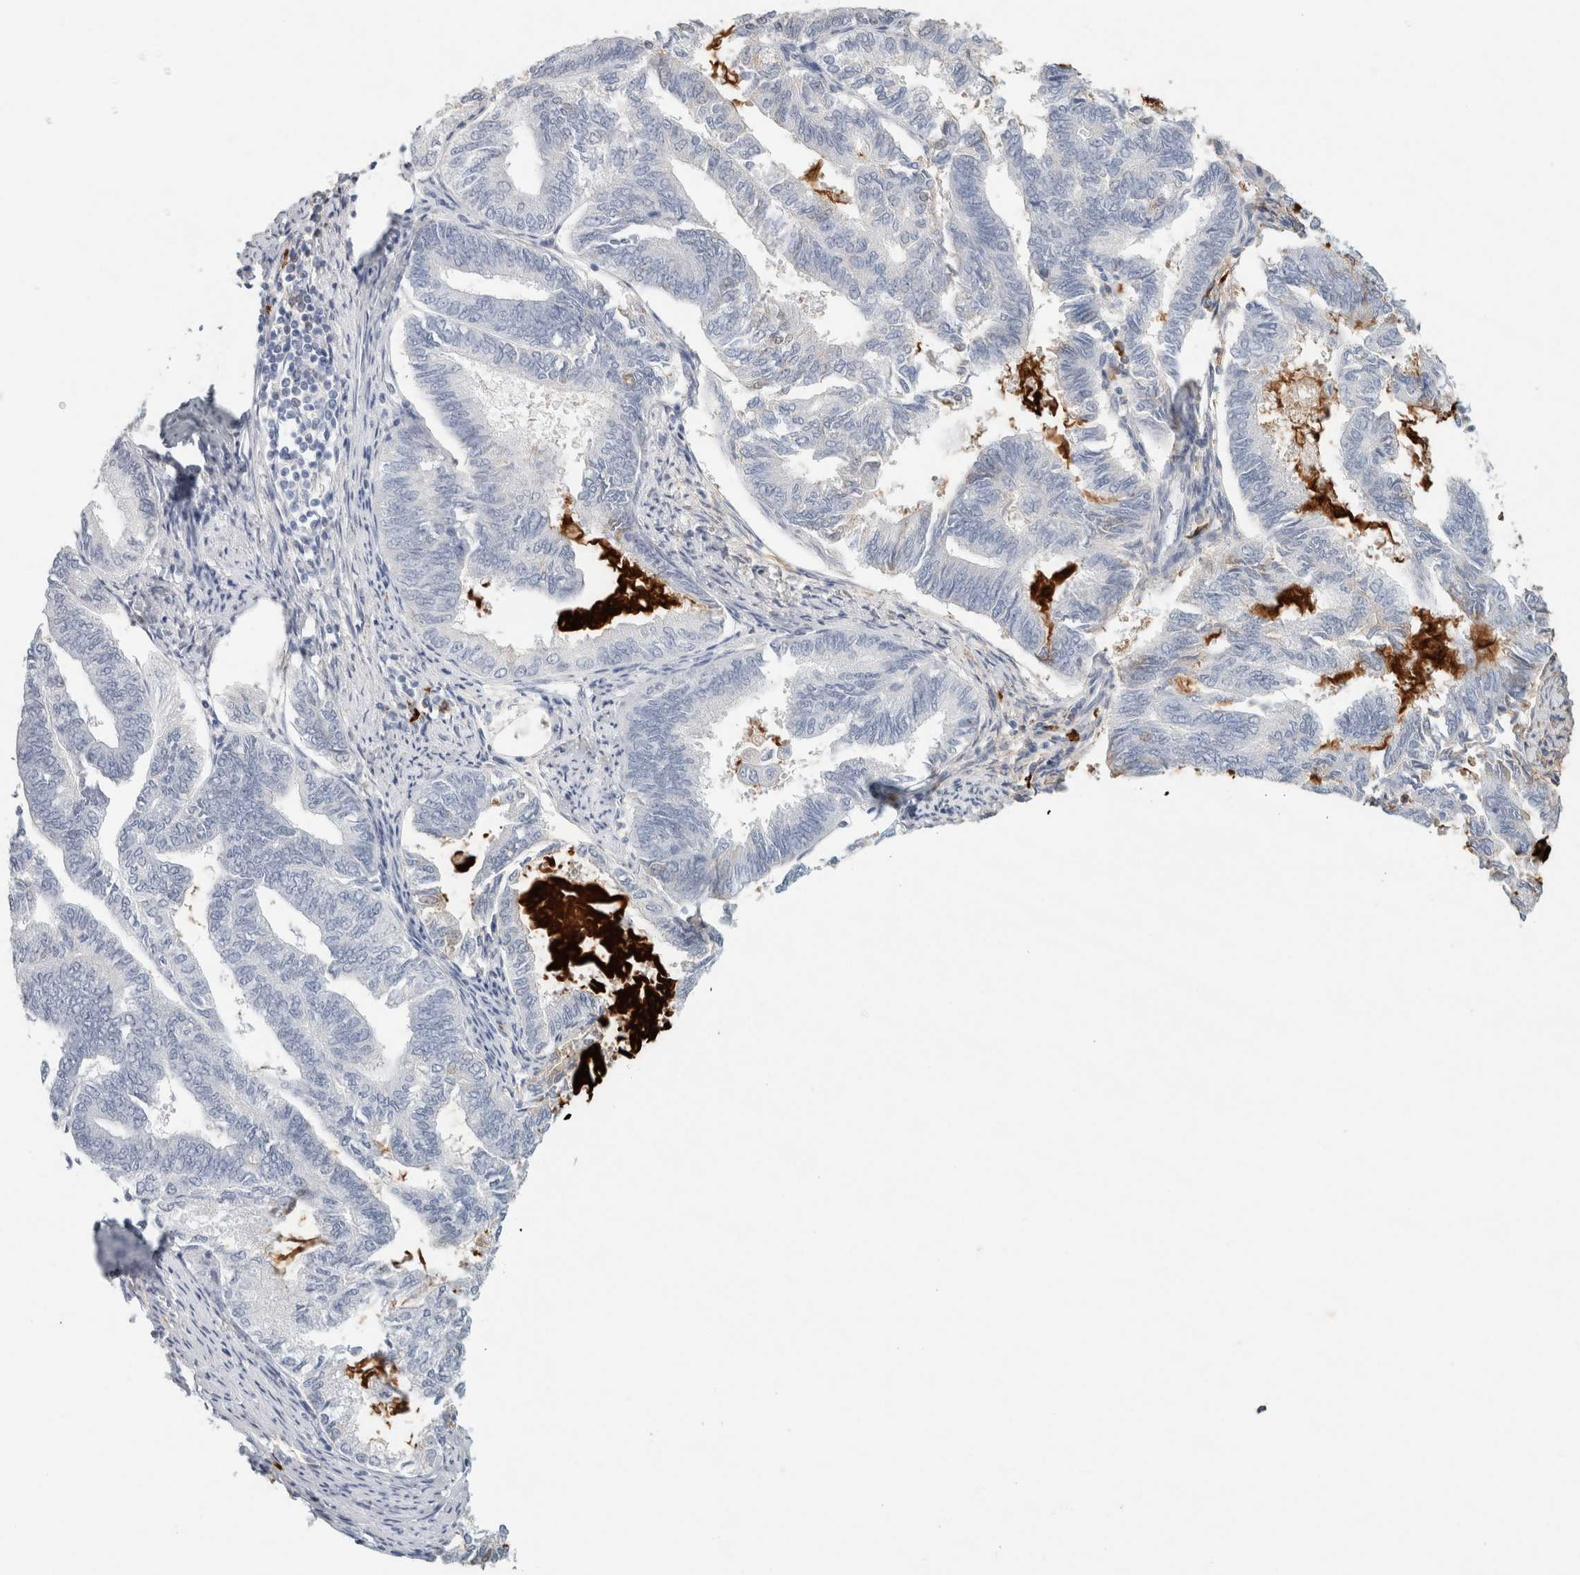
{"staining": {"intensity": "negative", "quantity": "none", "location": "none"}, "tissue": "endometrial cancer", "cell_type": "Tumor cells", "image_type": "cancer", "snomed": [{"axis": "morphology", "description": "Adenocarcinoma, NOS"}, {"axis": "topography", "description": "Endometrium"}], "caption": "Tumor cells show no significant protein positivity in endometrial cancer (adenocarcinoma).", "gene": "IL6", "patient": {"sex": "female", "age": 86}}